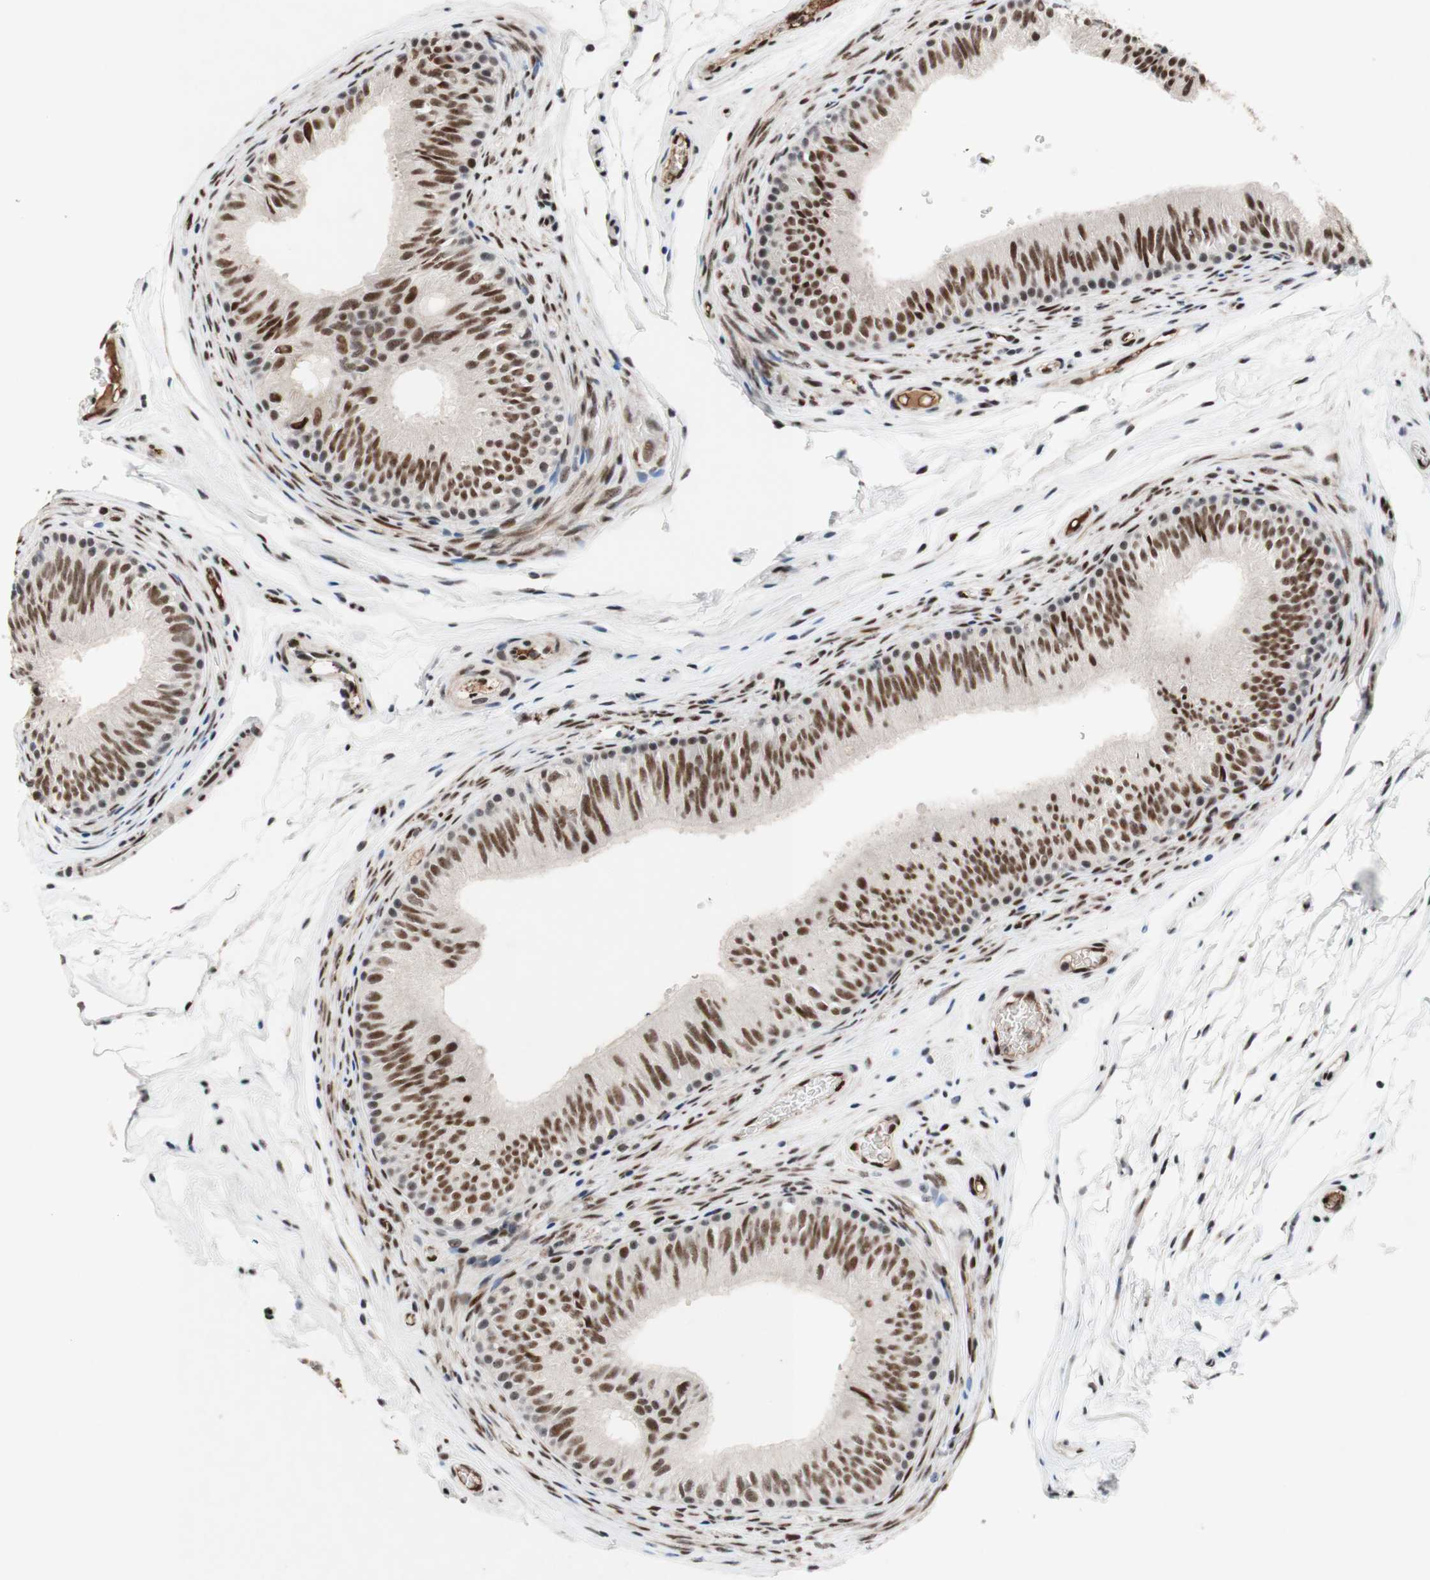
{"staining": {"intensity": "strong", "quantity": ">75%", "location": "nuclear"}, "tissue": "epididymis", "cell_type": "Glandular cells", "image_type": "normal", "snomed": [{"axis": "morphology", "description": "Normal tissue, NOS"}, {"axis": "topography", "description": "Epididymis"}], "caption": "Unremarkable epididymis demonstrates strong nuclear expression in approximately >75% of glandular cells The staining is performed using DAB brown chromogen to label protein expression. The nuclei are counter-stained blue using hematoxylin..", "gene": "TLE1", "patient": {"sex": "male", "age": 36}}